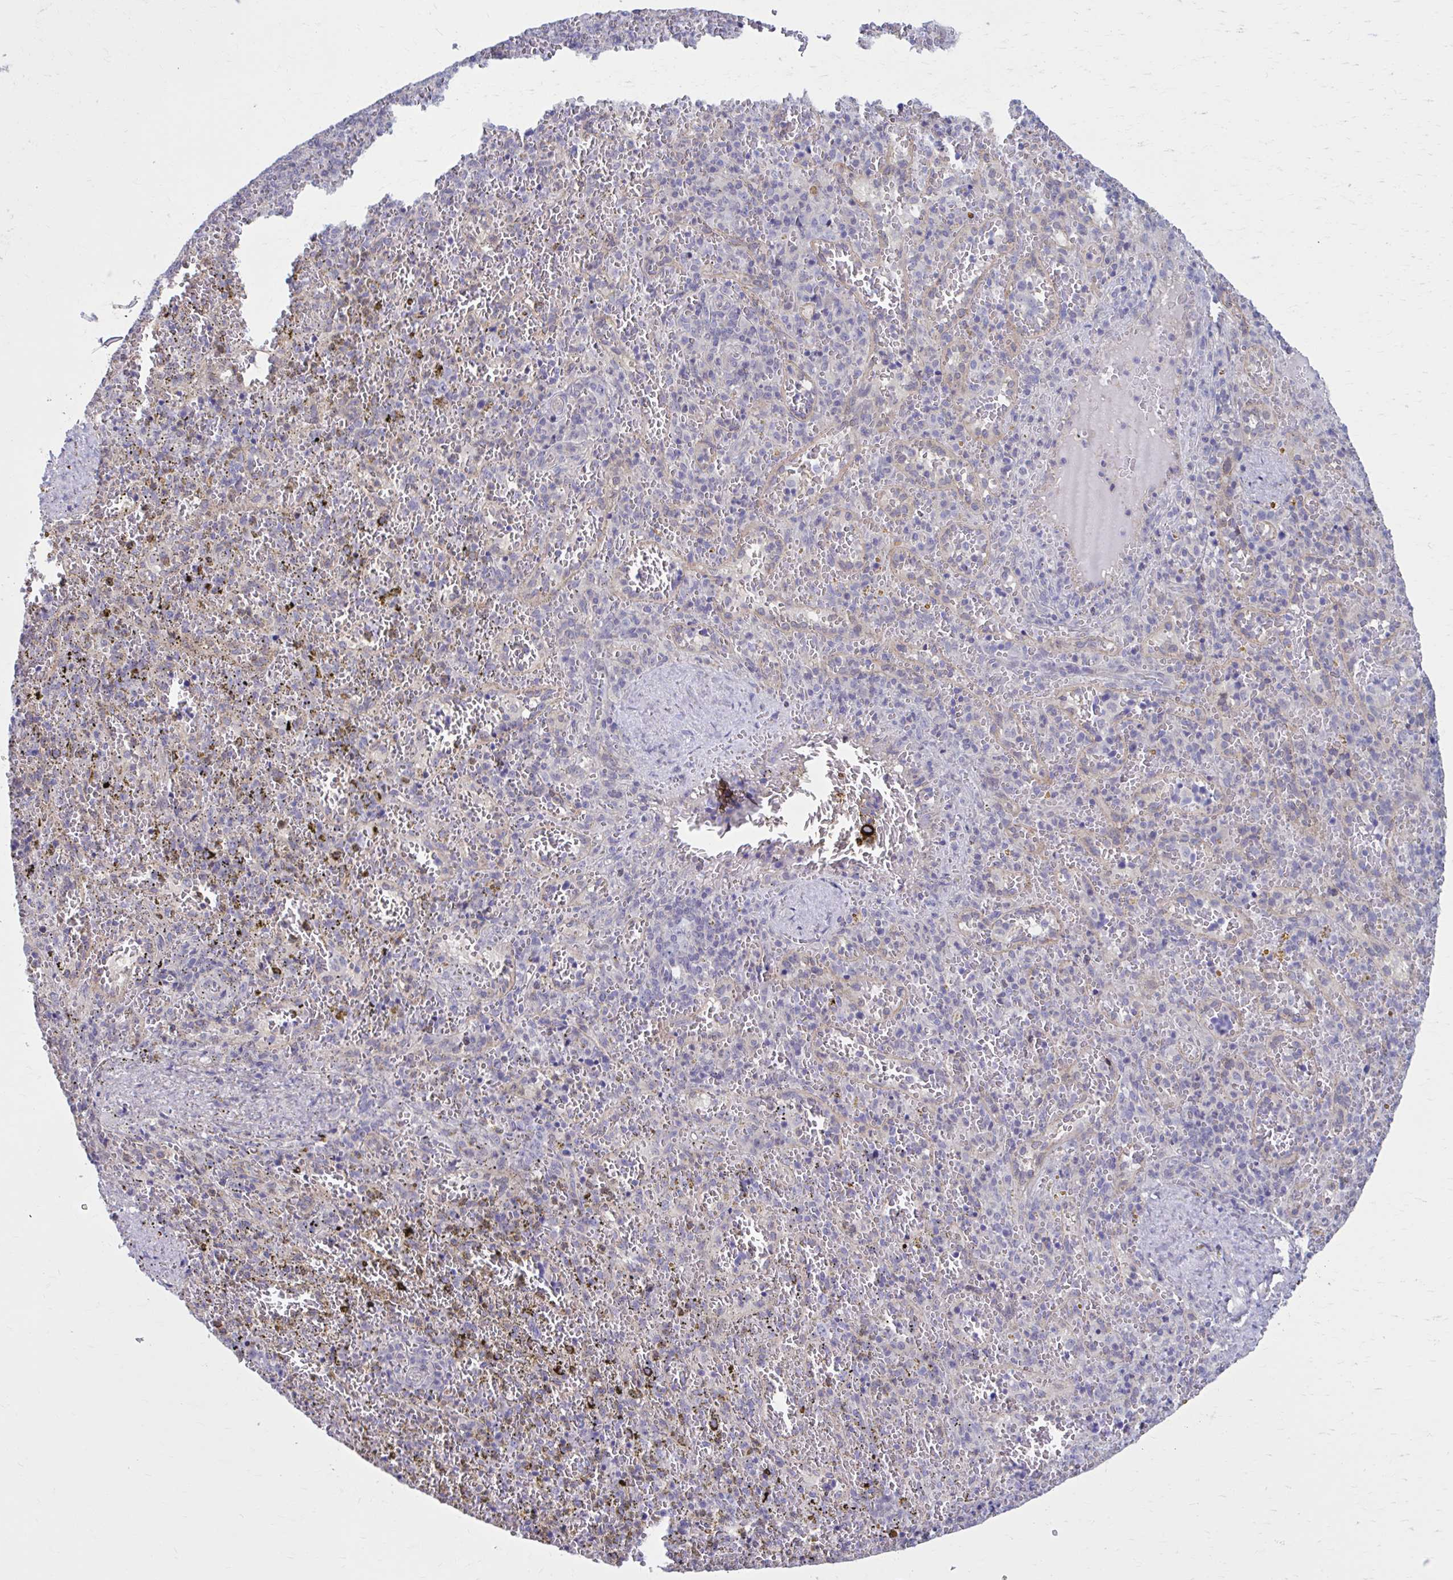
{"staining": {"intensity": "negative", "quantity": "none", "location": "none"}, "tissue": "spleen", "cell_type": "Cells in red pulp", "image_type": "normal", "snomed": [{"axis": "morphology", "description": "Normal tissue, NOS"}, {"axis": "topography", "description": "Spleen"}], "caption": "High power microscopy image of an IHC micrograph of normal spleen, revealing no significant positivity in cells in red pulp.", "gene": "CHST3", "patient": {"sex": "female", "age": 50}}